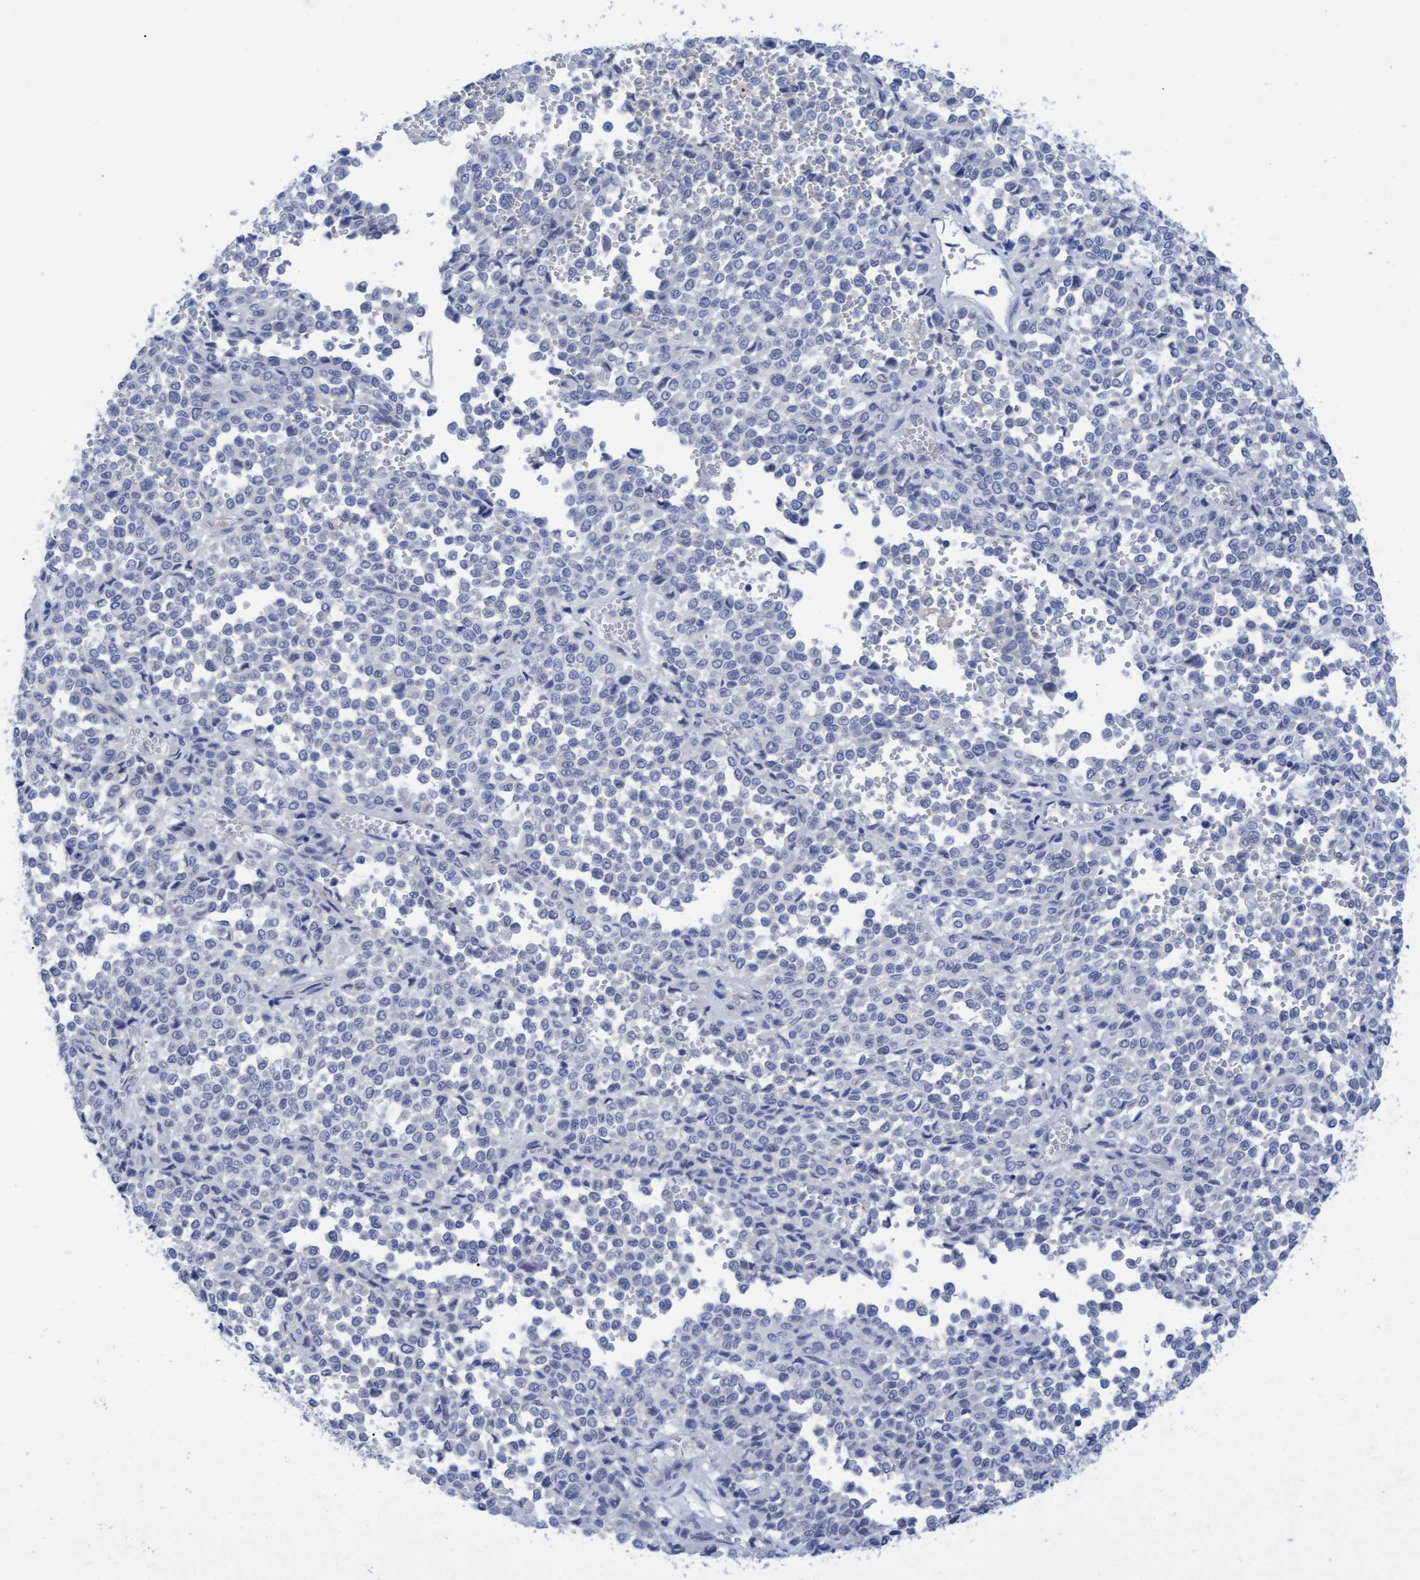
{"staining": {"intensity": "negative", "quantity": "none", "location": "none"}, "tissue": "melanoma", "cell_type": "Tumor cells", "image_type": "cancer", "snomed": [{"axis": "morphology", "description": "Malignant melanoma, Metastatic site"}, {"axis": "topography", "description": "Pancreas"}], "caption": "DAB immunohistochemical staining of human malignant melanoma (metastatic site) displays no significant positivity in tumor cells.", "gene": "SSTR3", "patient": {"sex": "female", "age": 30}}